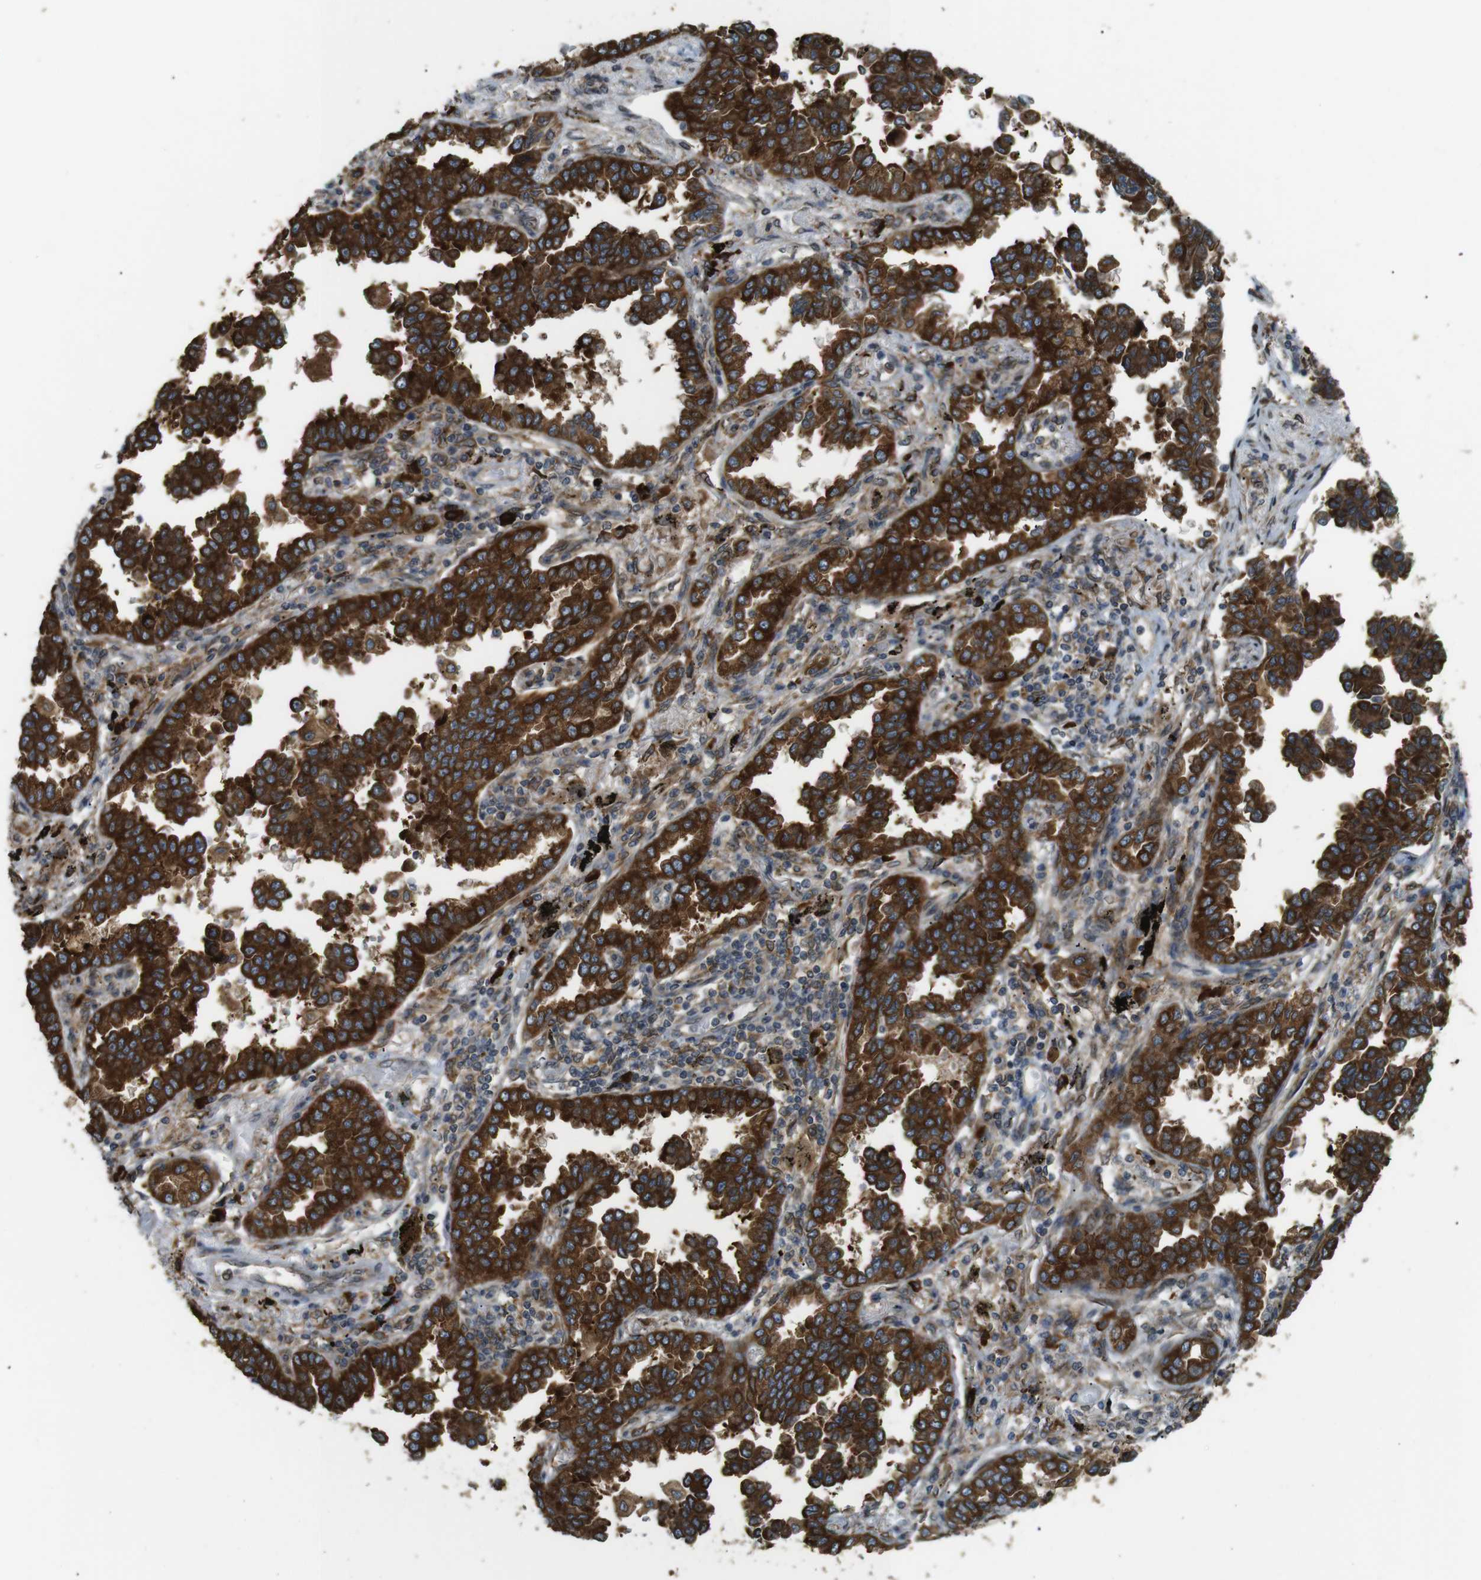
{"staining": {"intensity": "strong", "quantity": ">75%", "location": "cytoplasmic/membranous"}, "tissue": "lung cancer", "cell_type": "Tumor cells", "image_type": "cancer", "snomed": [{"axis": "morphology", "description": "Normal tissue, NOS"}, {"axis": "morphology", "description": "Adenocarcinoma, NOS"}, {"axis": "topography", "description": "Lung"}], "caption": "Lung cancer tissue displays strong cytoplasmic/membranous positivity in approximately >75% of tumor cells, visualized by immunohistochemistry. The staining is performed using DAB brown chromogen to label protein expression. The nuclei are counter-stained blue using hematoxylin.", "gene": "TMED4", "patient": {"sex": "male", "age": 59}}